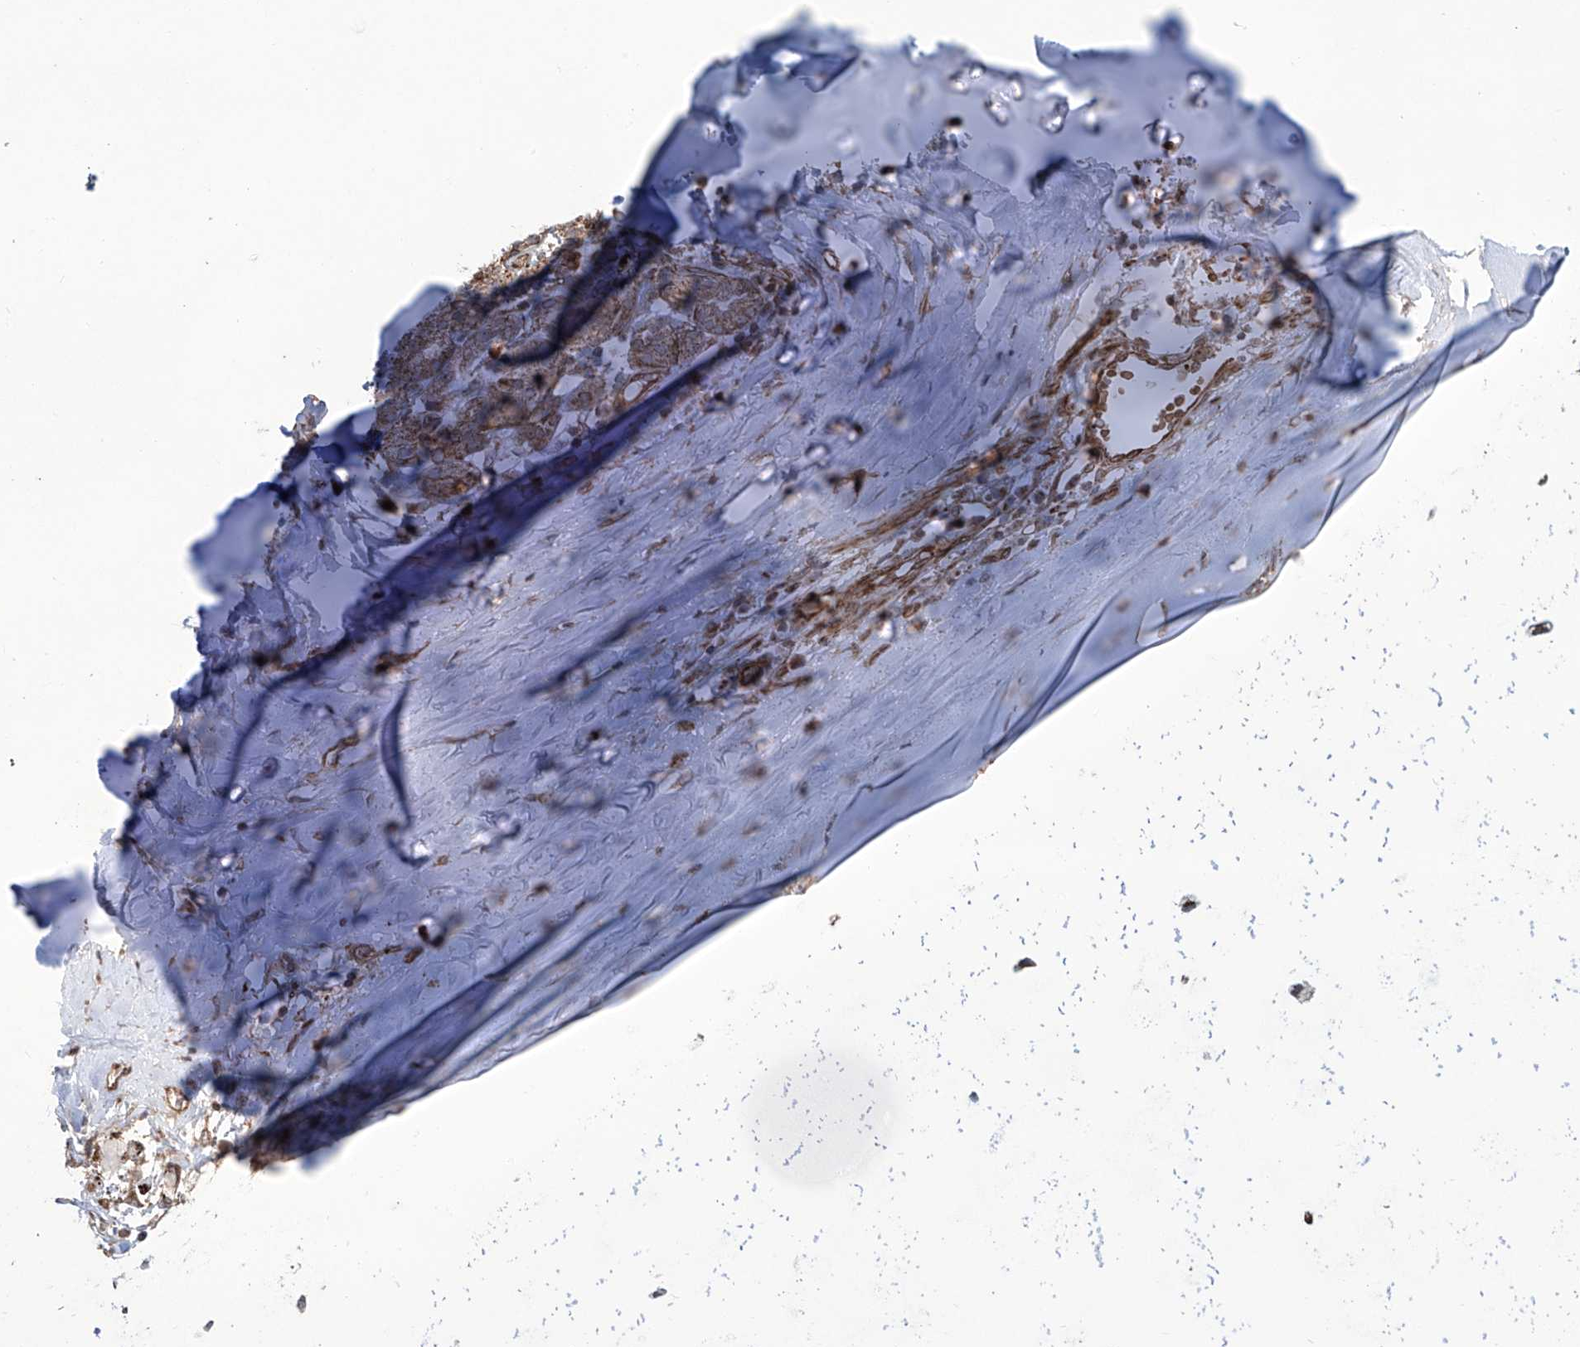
{"staining": {"intensity": "moderate", "quantity": ">75%", "location": "cytoplasmic/membranous"}, "tissue": "adipose tissue", "cell_type": "Adipocytes", "image_type": "normal", "snomed": [{"axis": "morphology", "description": "Normal tissue, NOS"}, {"axis": "morphology", "description": "Basal cell carcinoma"}, {"axis": "topography", "description": "Cartilage tissue"}, {"axis": "topography", "description": "Nasopharynx"}, {"axis": "topography", "description": "Oral tissue"}], "caption": "Immunohistochemical staining of unremarkable adipose tissue exhibits medium levels of moderate cytoplasmic/membranous staining in about >75% of adipocytes. (DAB = brown stain, brightfield microscopy at high magnification).", "gene": "APAF1", "patient": {"sex": "female", "age": 77}}